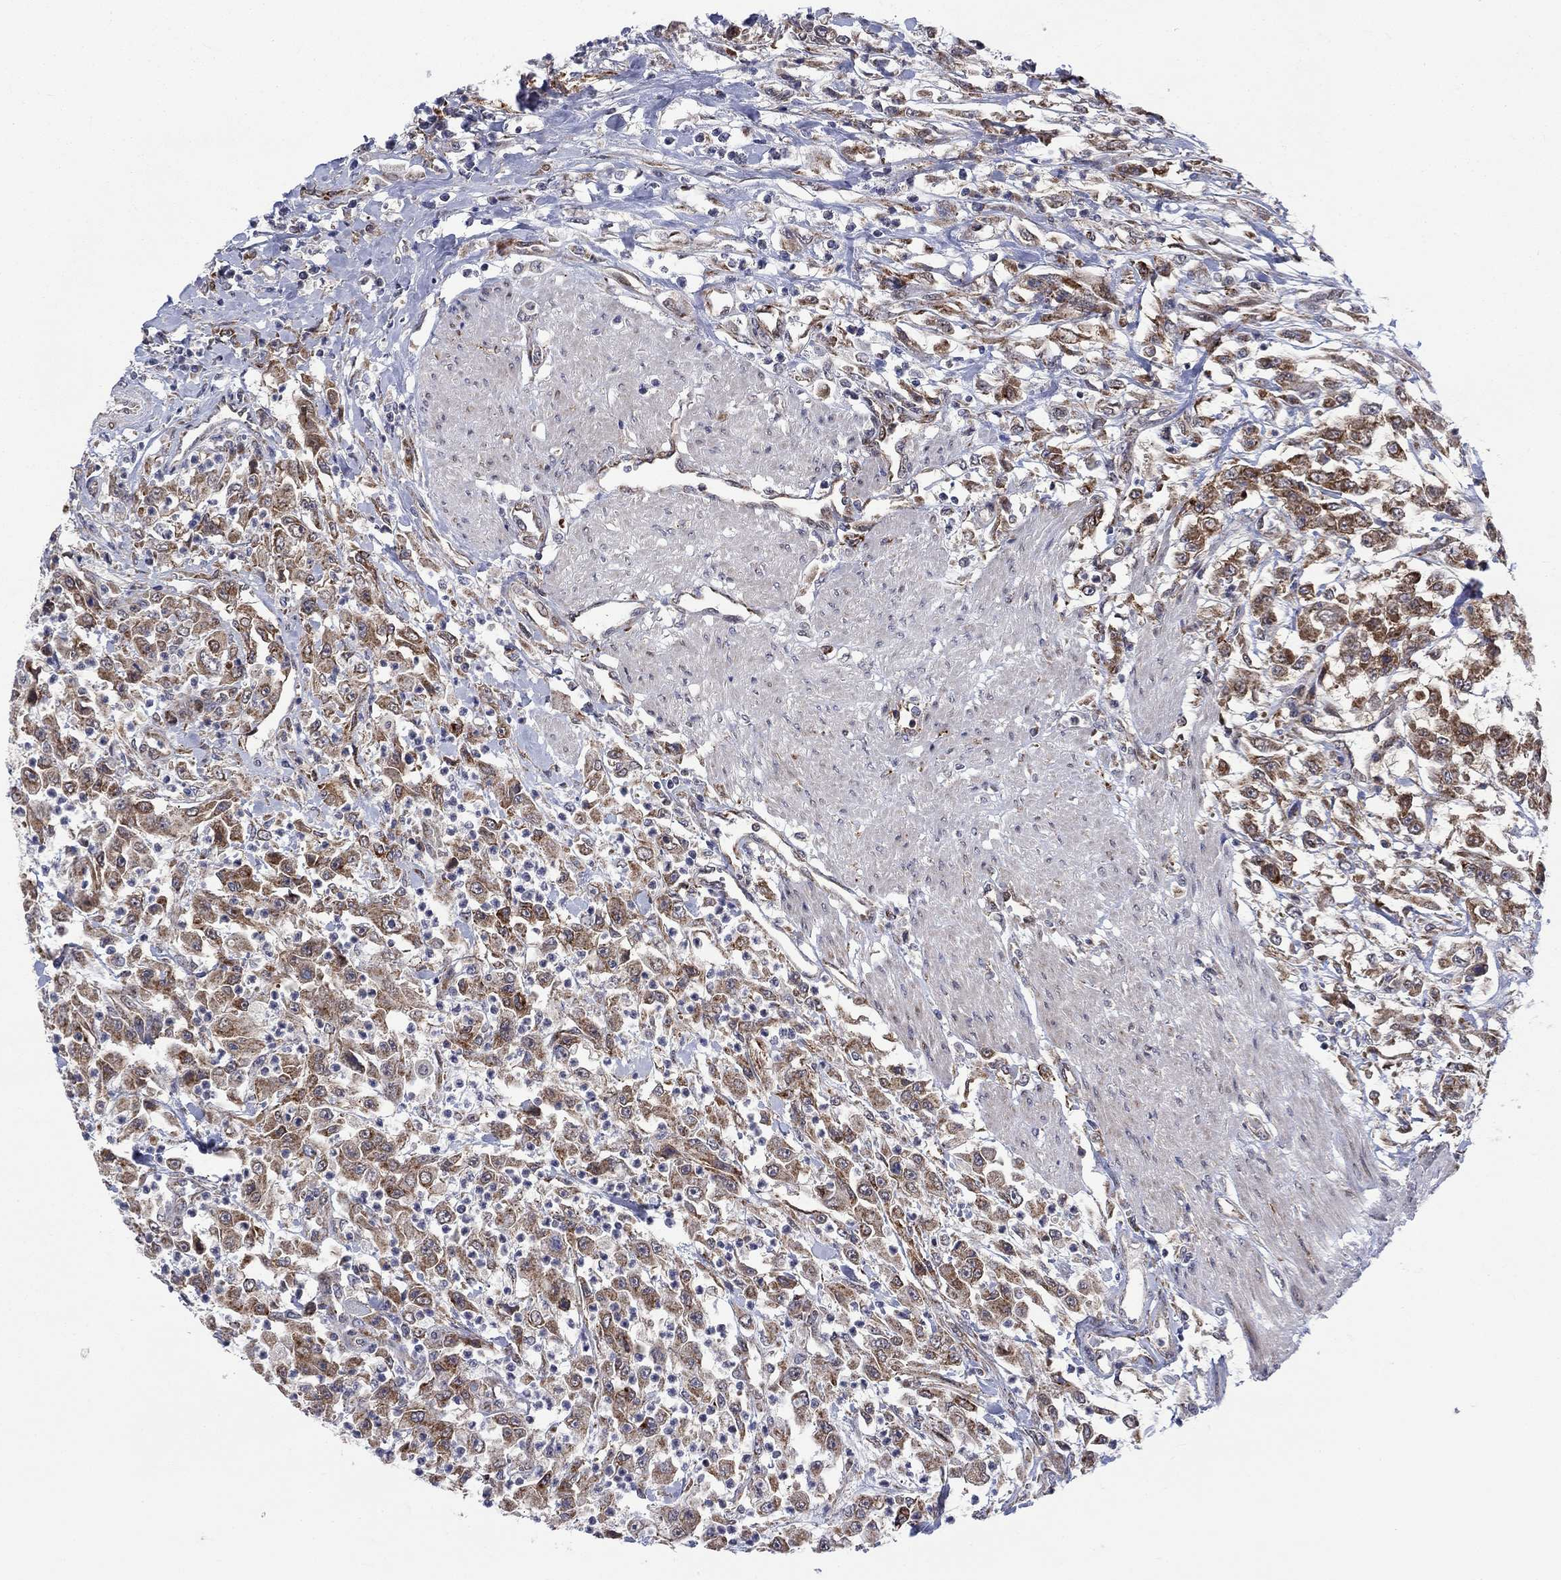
{"staining": {"intensity": "moderate", "quantity": ">75%", "location": "cytoplasmic/membranous"}, "tissue": "urothelial cancer", "cell_type": "Tumor cells", "image_type": "cancer", "snomed": [{"axis": "morphology", "description": "Urothelial carcinoma, High grade"}, {"axis": "topography", "description": "Urinary bladder"}], "caption": "Immunohistochemistry of human high-grade urothelial carcinoma reveals medium levels of moderate cytoplasmic/membranous staining in about >75% of tumor cells.", "gene": "SLC35F2", "patient": {"sex": "male", "age": 46}}